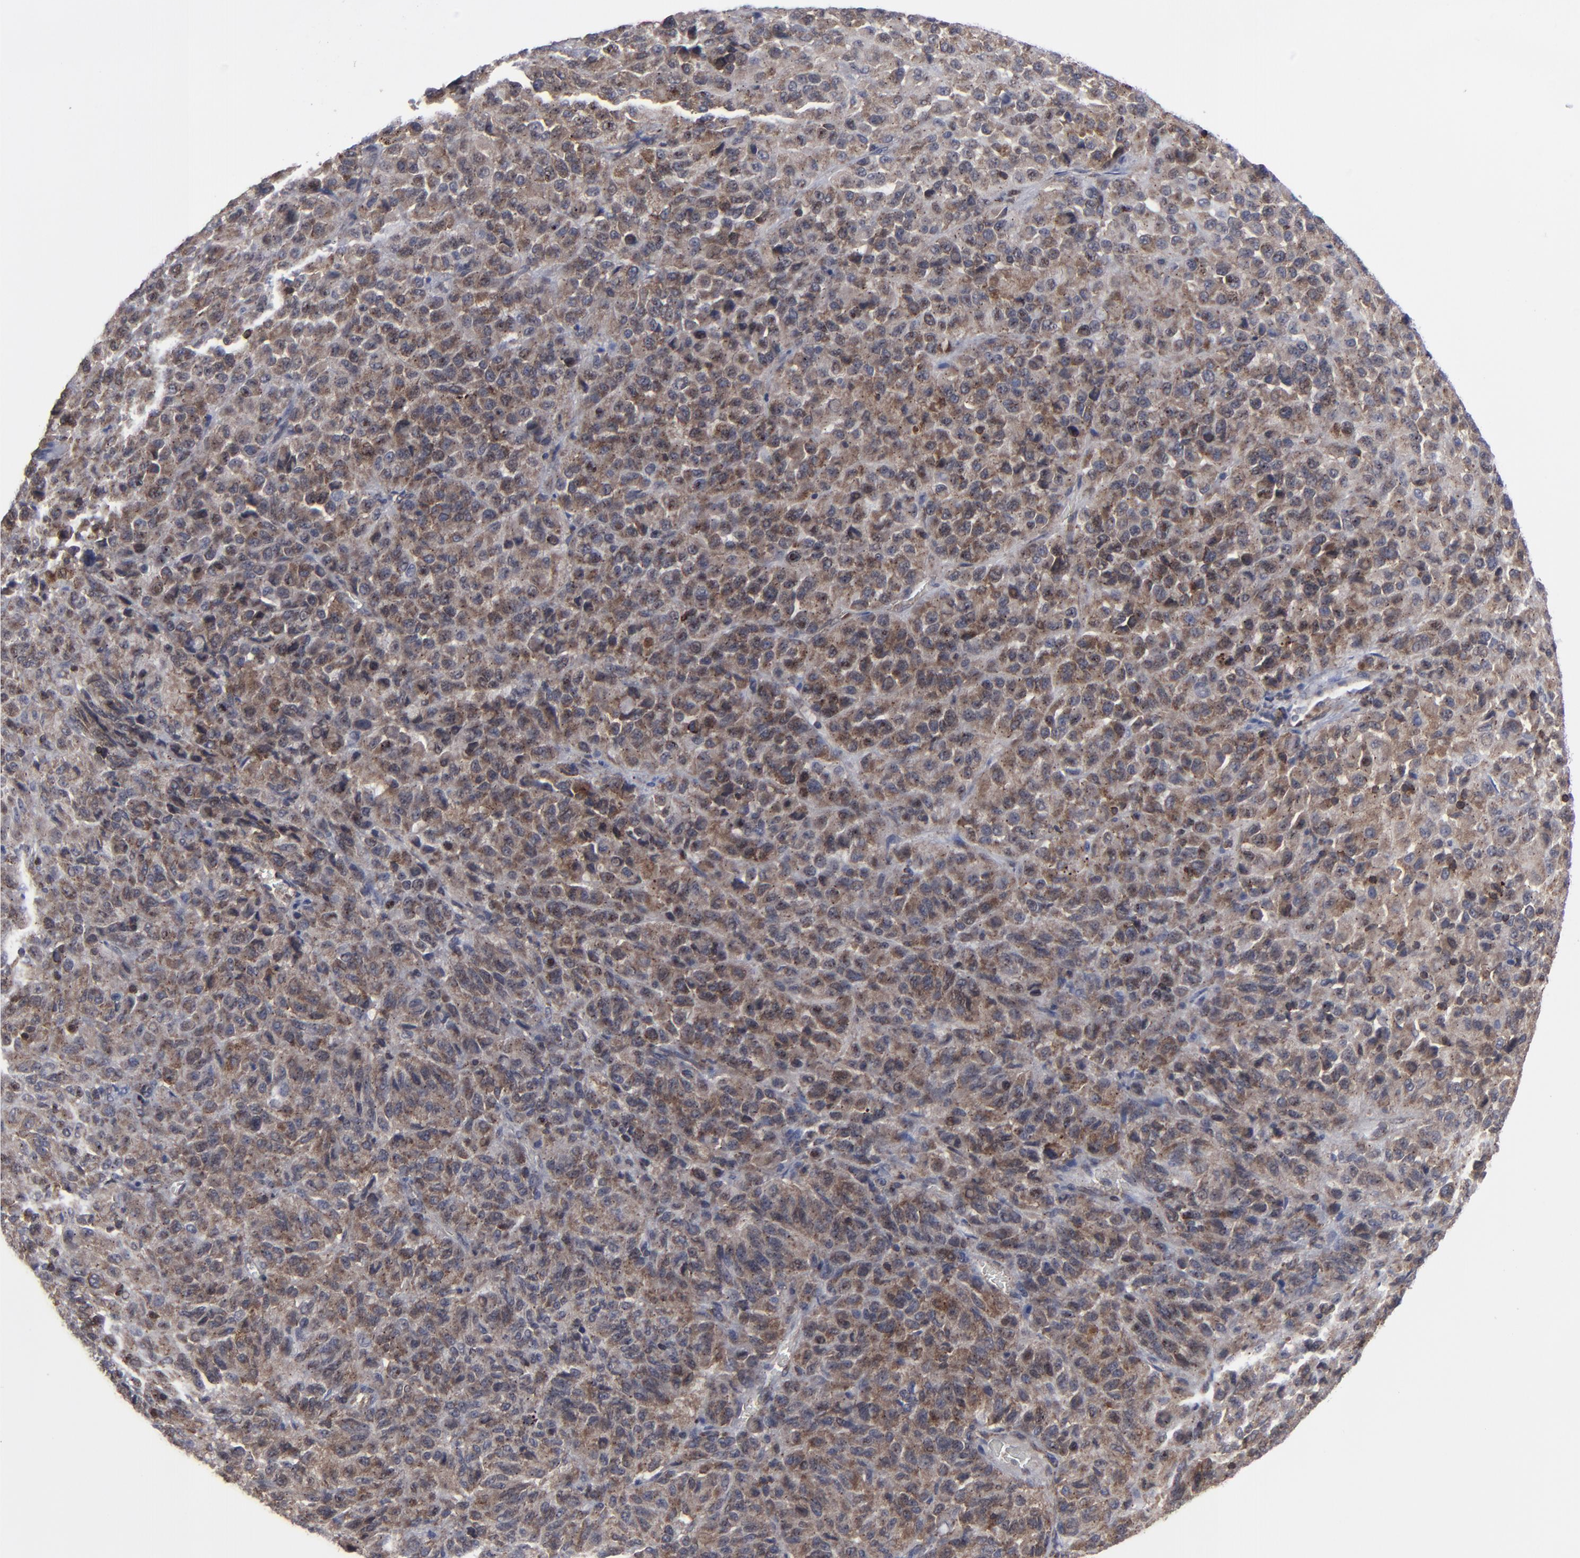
{"staining": {"intensity": "moderate", "quantity": ">75%", "location": "cytoplasmic/membranous"}, "tissue": "melanoma", "cell_type": "Tumor cells", "image_type": "cancer", "snomed": [{"axis": "morphology", "description": "Malignant melanoma, Metastatic site"}, {"axis": "topography", "description": "Lung"}], "caption": "Approximately >75% of tumor cells in human malignant melanoma (metastatic site) display moderate cytoplasmic/membranous protein positivity as visualized by brown immunohistochemical staining.", "gene": "KIAA2026", "patient": {"sex": "male", "age": 64}}